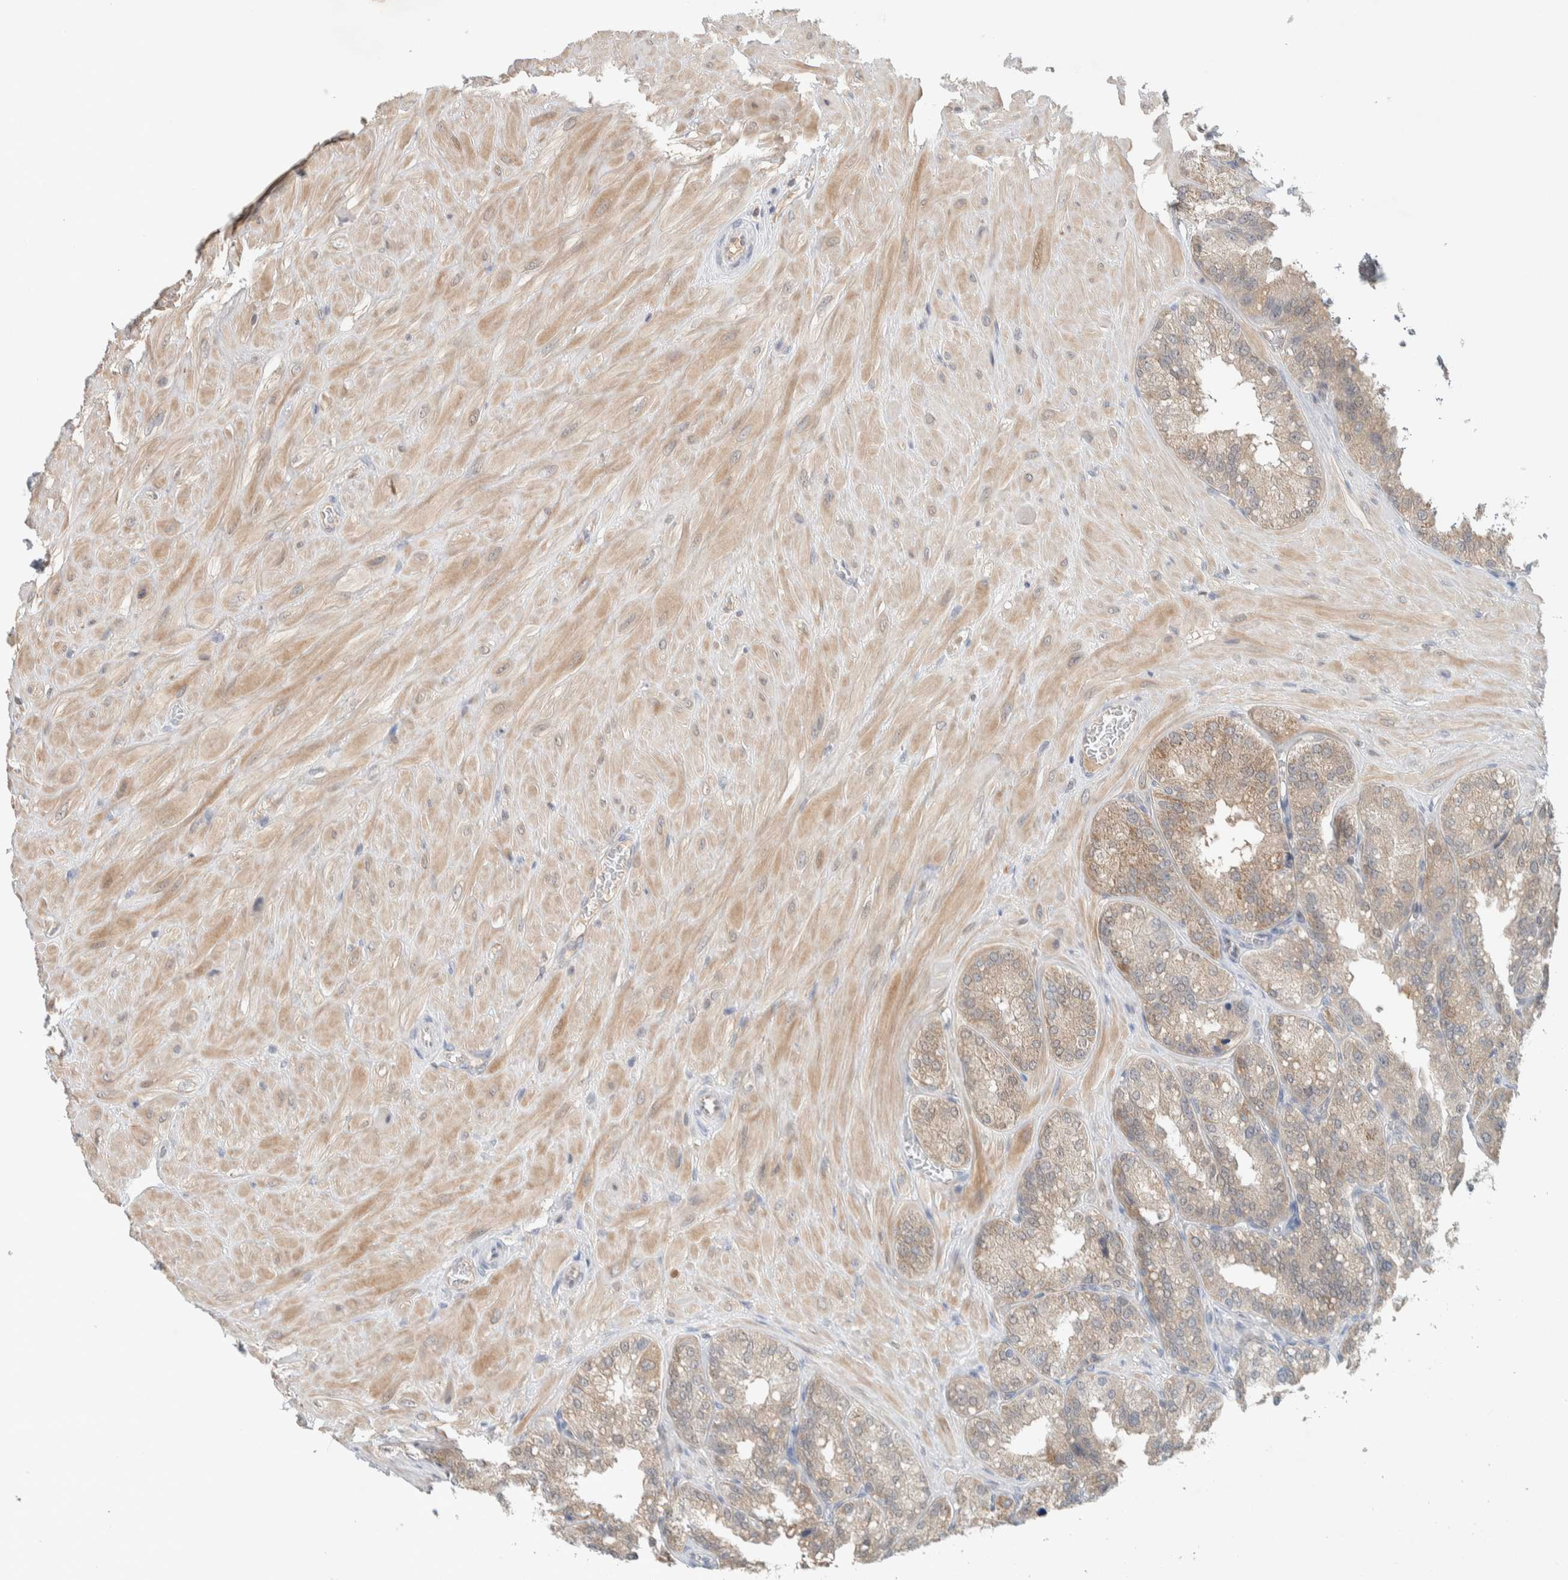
{"staining": {"intensity": "weak", "quantity": "<25%", "location": "cytoplasmic/membranous"}, "tissue": "seminal vesicle", "cell_type": "Glandular cells", "image_type": "normal", "snomed": [{"axis": "morphology", "description": "Normal tissue, NOS"}, {"axis": "topography", "description": "Prostate"}, {"axis": "topography", "description": "Seminal veicle"}], "caption": "Image shows no significant protein staining in glandular cells of normal seminal vesicle.", "gene": "DEPTOR", "patient": {"sex": "male", "age": 51}}